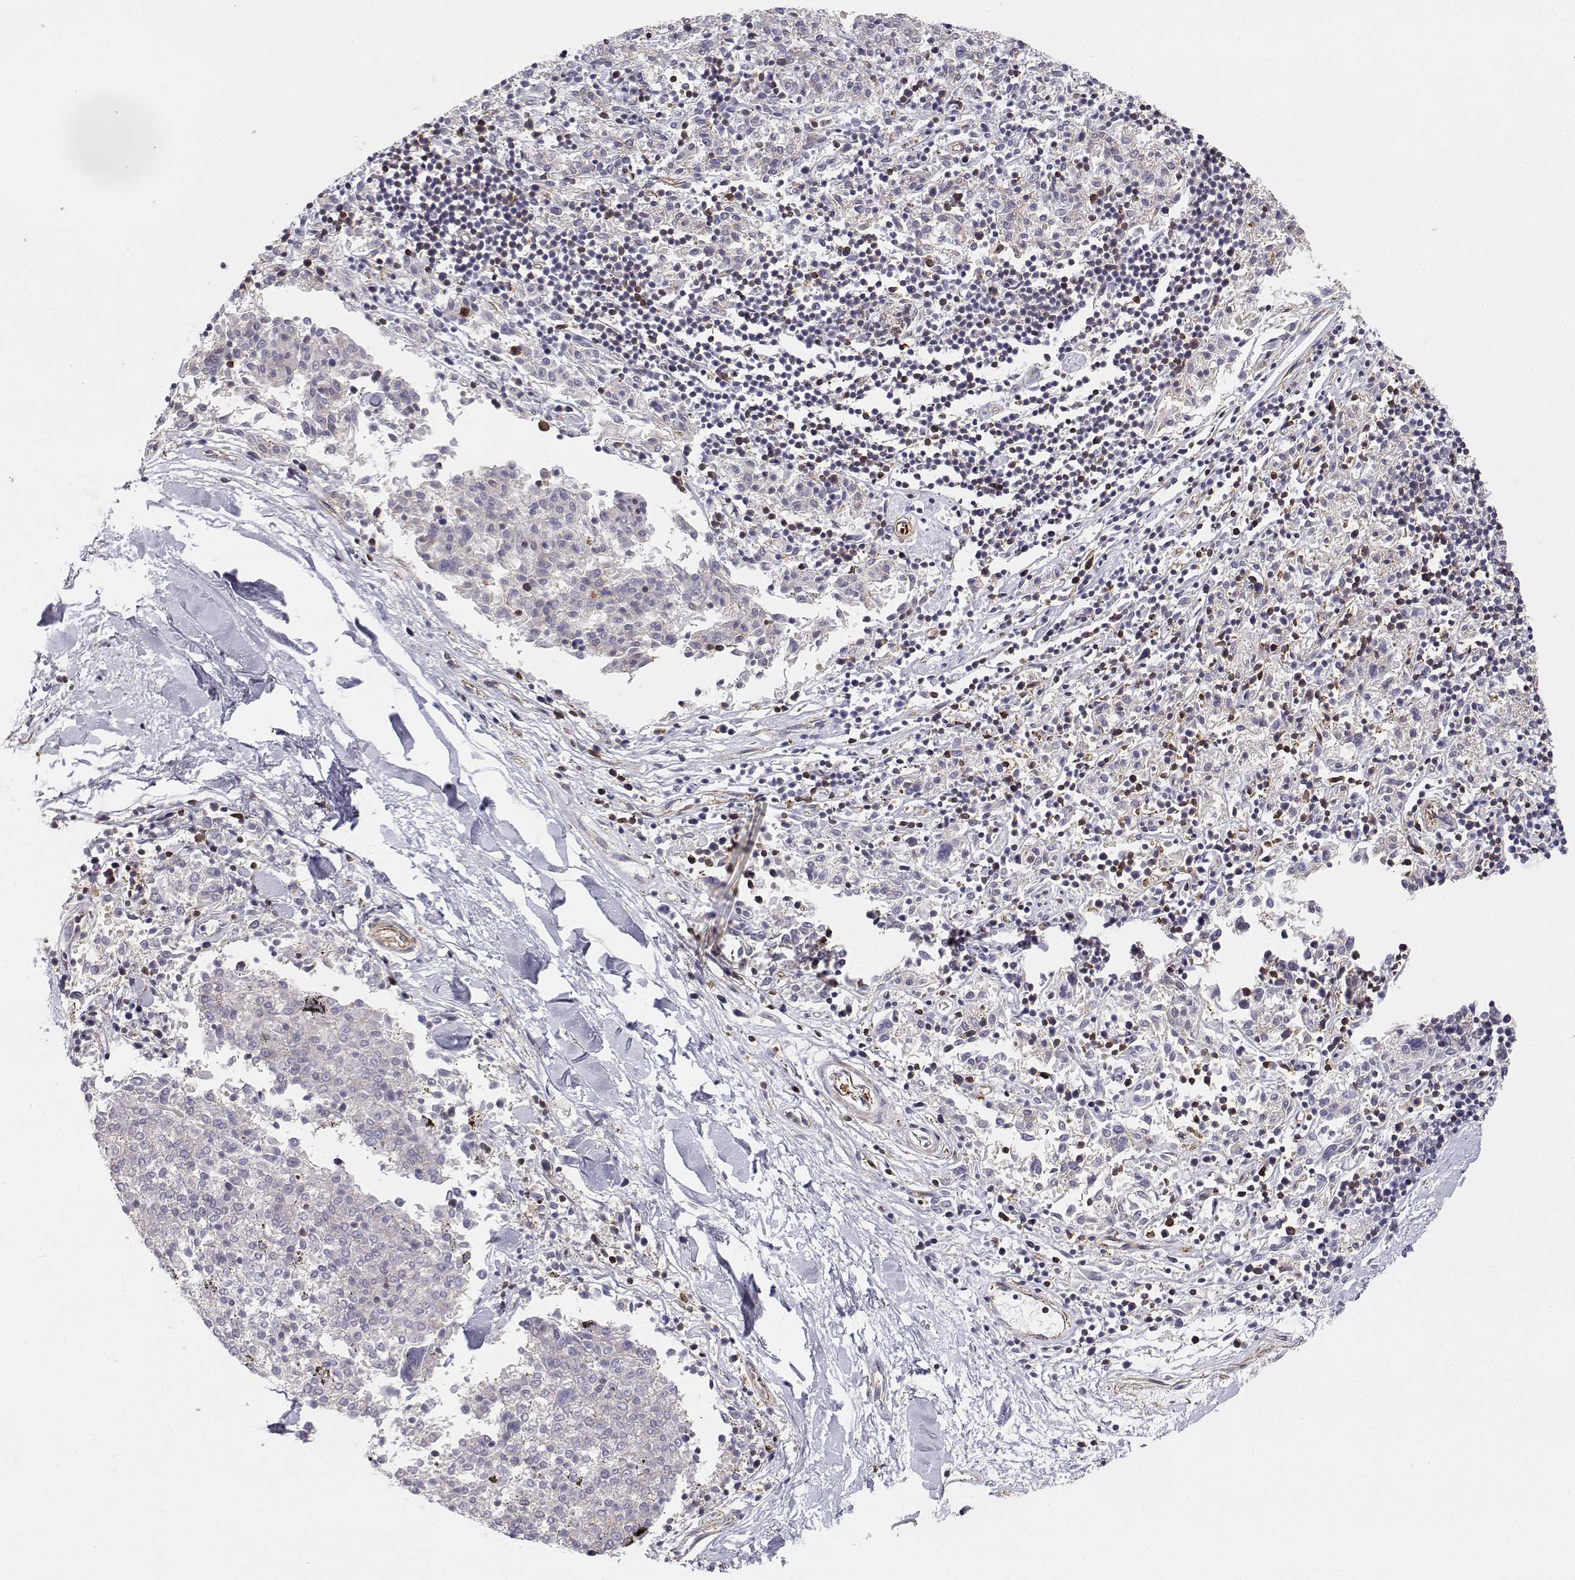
{"staining": {"intensity": "negative", "quantity": "none", "location": "none"}, "tissue": "melanoma", "cell_type": "Tumor cells", "image_type": "cancer", "snomed": [{"axis": "morphology", "description": "Malignant melanoma, NOS"}, {"axis": "topography", "description": "Skin"}], "caption": "IHC of human melanoma exhibits no positivity in tumor cells.", "gene": "MYH9", "patient": {"sex": "female", "age": 72}}